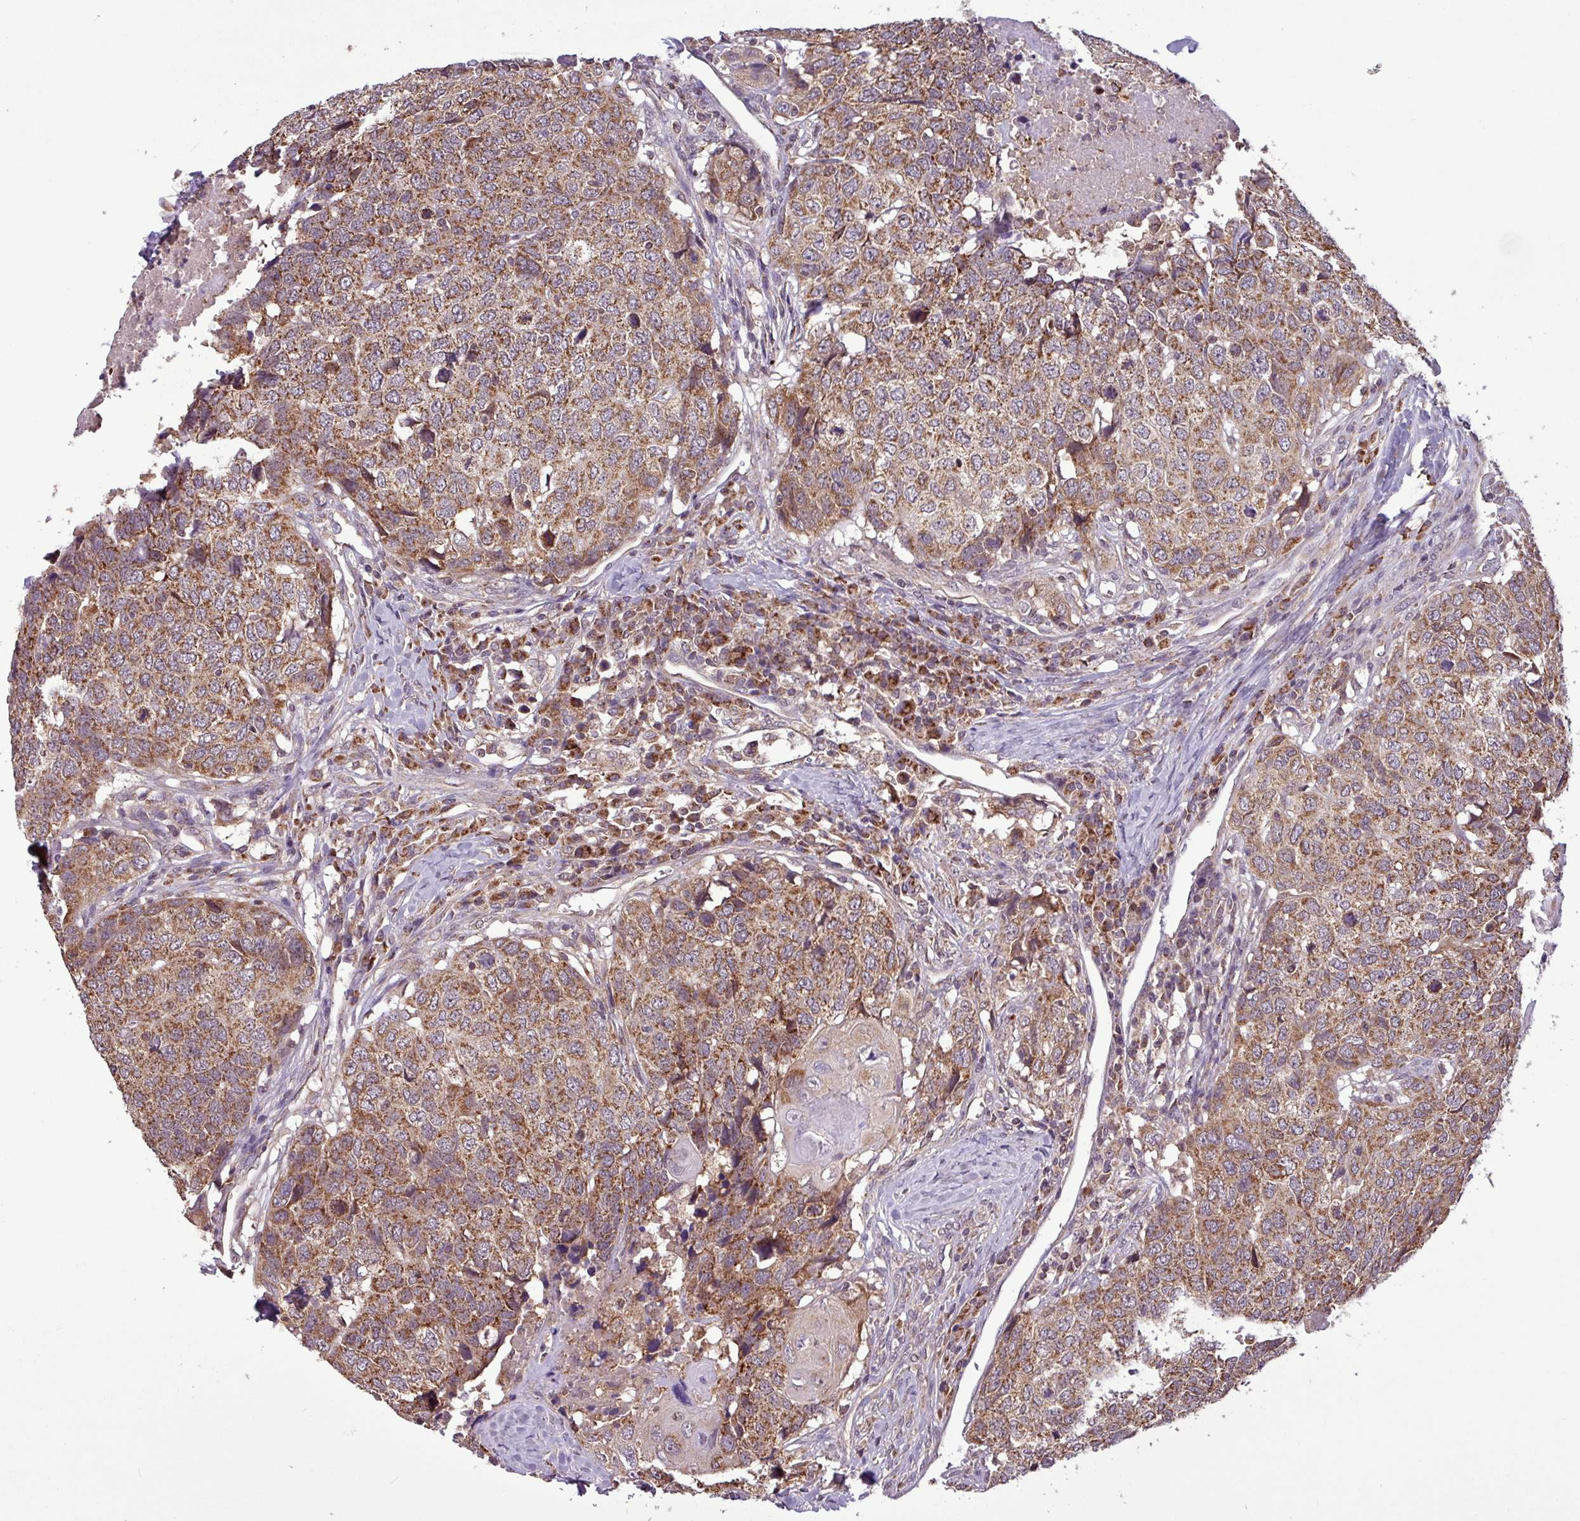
{"staining": {"intensity": "strong", "quantity": ">75%", "location": "cytoplasmic/membranous"}, "tissue": "head and neck cancer", "cell_type": "Tumor cells", "image_type": "cancer", "snomed": [{"axis": "morphology", "description": "Squamous cell carcinoma, NOS"}, {"axis": "topography", "description": "Head-Neck"}], "caption": "Immunohistochemistry of human head and neck cancer demonstrates high levels of strong cytoplasmic/membranous positivity in about >75% of tumor cells. (brown staining indicates protein expression, while blue staining denotes nuclei).", "gene": "MCTP2", "patient": {"sex": "male", "age": 66}}